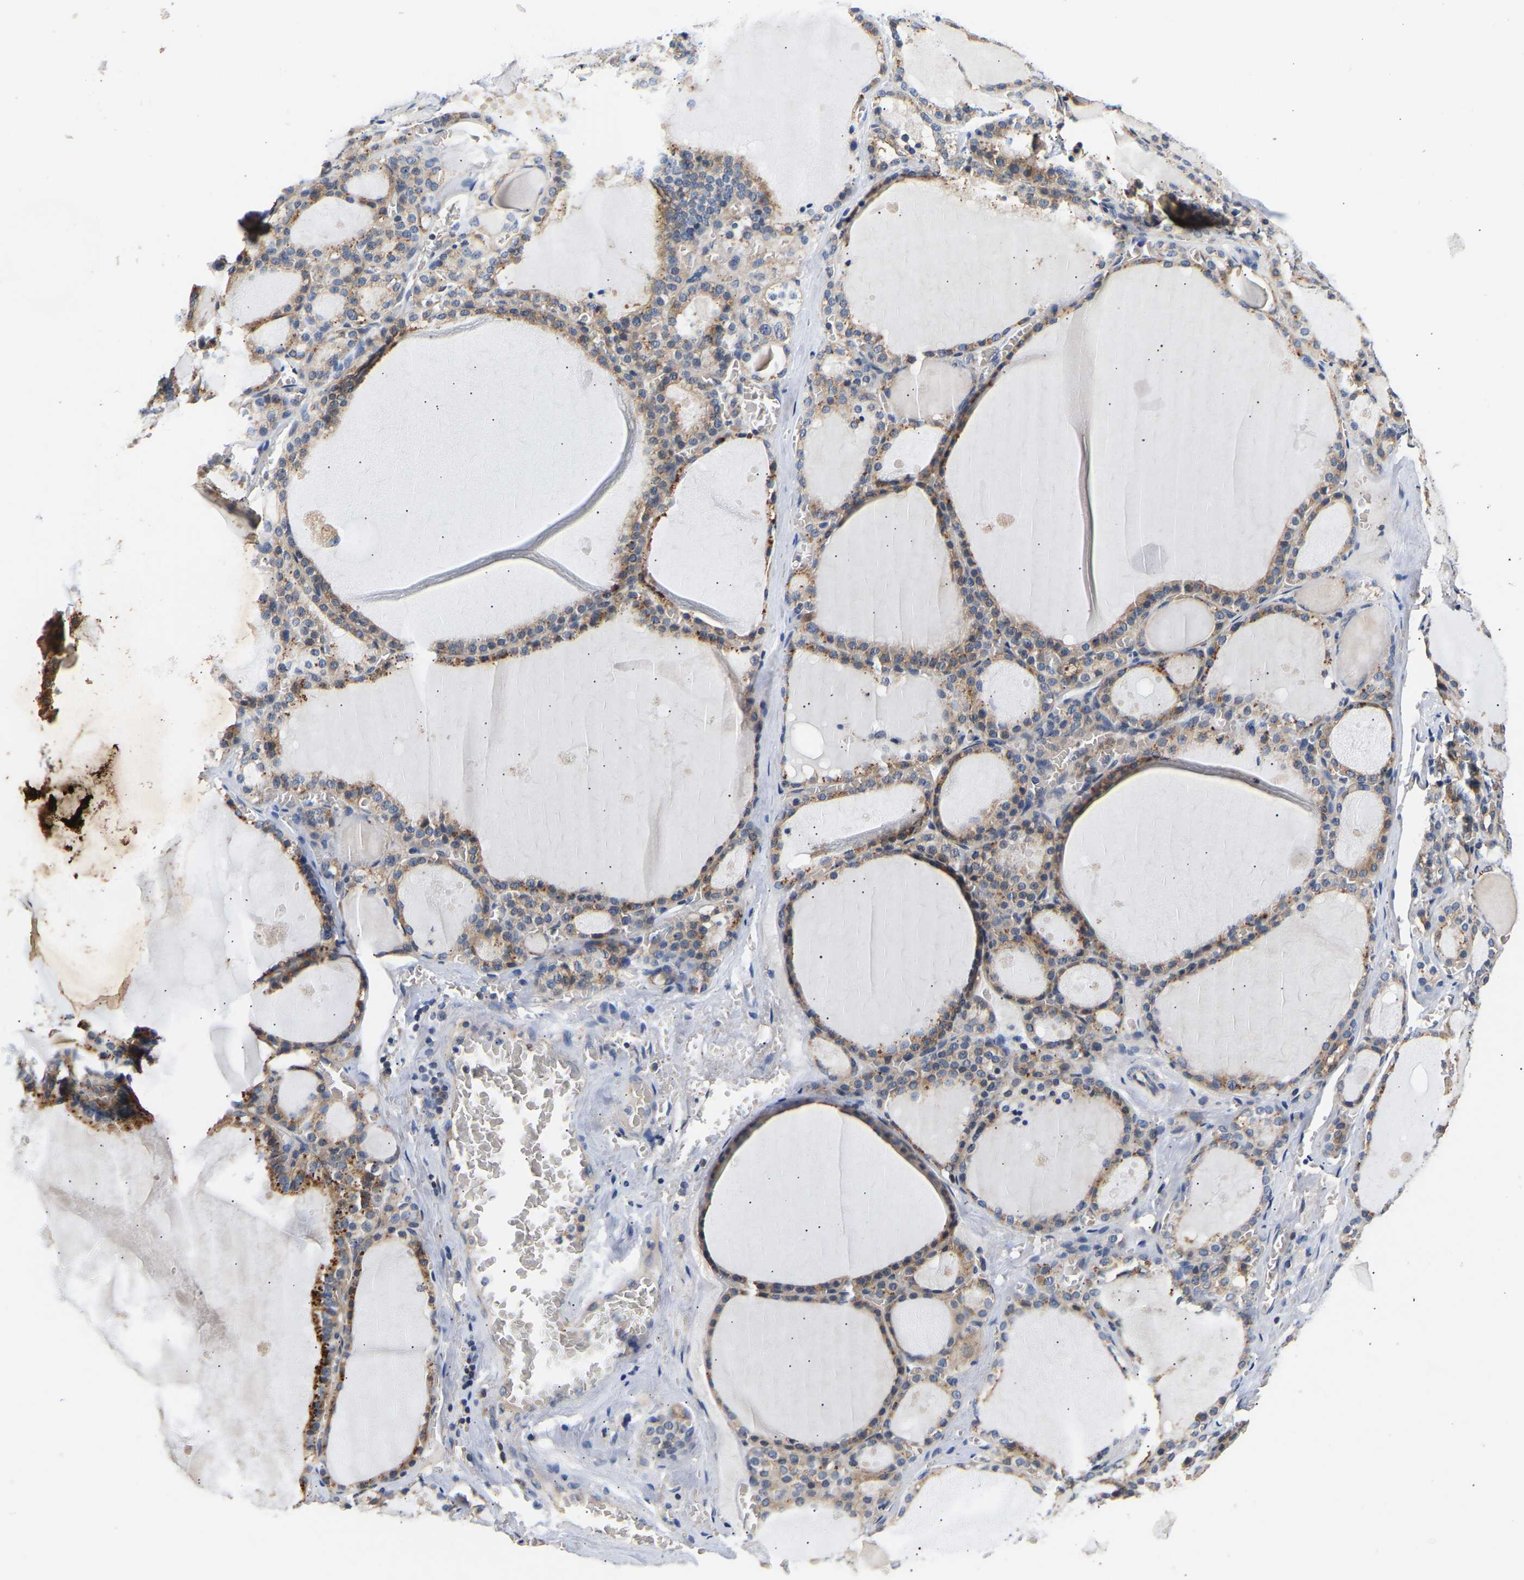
{"staining": {"intensity": "moderate", "quantity": "25%-75%", "location": "cytoplasmic/membranous"}, "tissue": "thyroid gland", "cell_type": "Glandular cells", "image_type": "normal", "snomed": [{"axis": "morphology", "description": "Normal tissue, NOS"}, {"axis": "topography", "description": "Thyroid gland"}], "caption": "Immunohistochemical staining of unremarkable human thyroid gland shows moderate cytoplasmic/membranous protein expression in about 25%-75% of glandular cells.", "gene": "LRBA", "patient": {"sex": "male", "age": 56}}